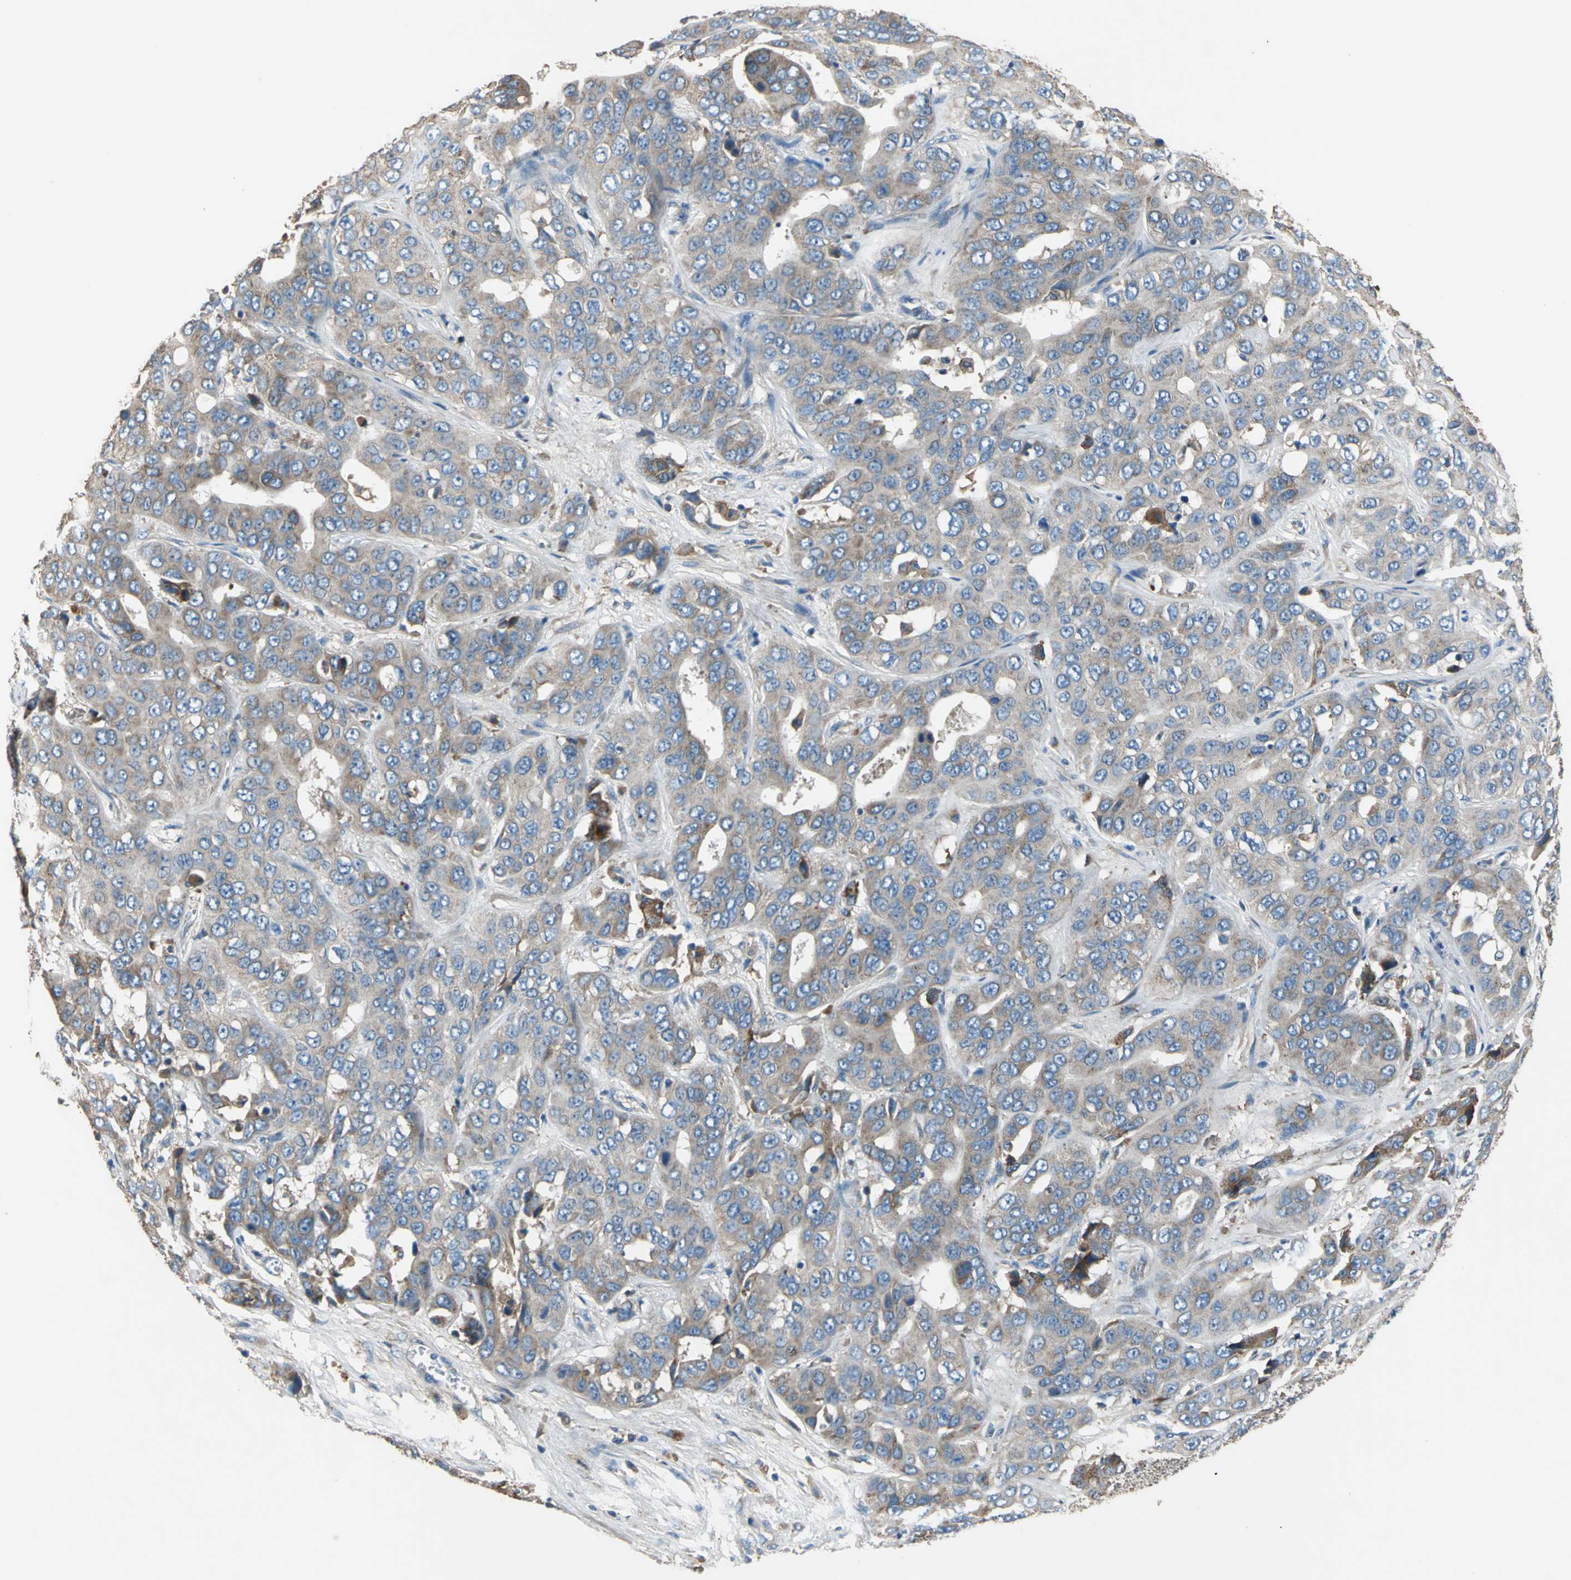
{"staining": {"intensity": "moderate", "quantity": ">75%", "location": "cytoplasmic/membranous"}, "tissue": "liver cancer", "cell_type": "Tumor cells", "image_type": "cancer", "snomed": [{"axis": "morphology", "description": "Cholangiocarcinoma"}, {"axis": "topography", "description": "Liver"}], "caption": "Immunohistochemical staining of liver cancer (cholangiocarcinoma) demonstrates medium levels of moderate cytoplasmic/membranous protein staining in approximately >75% of tumor cells. The staining was performed using DAB to visualize the protein expression in brown, while the nuclei were stained in blue with hematoxylin (Magnification: 20x).", "gene": "HEPH", "patient": {"sex": "female", "age": 52}}